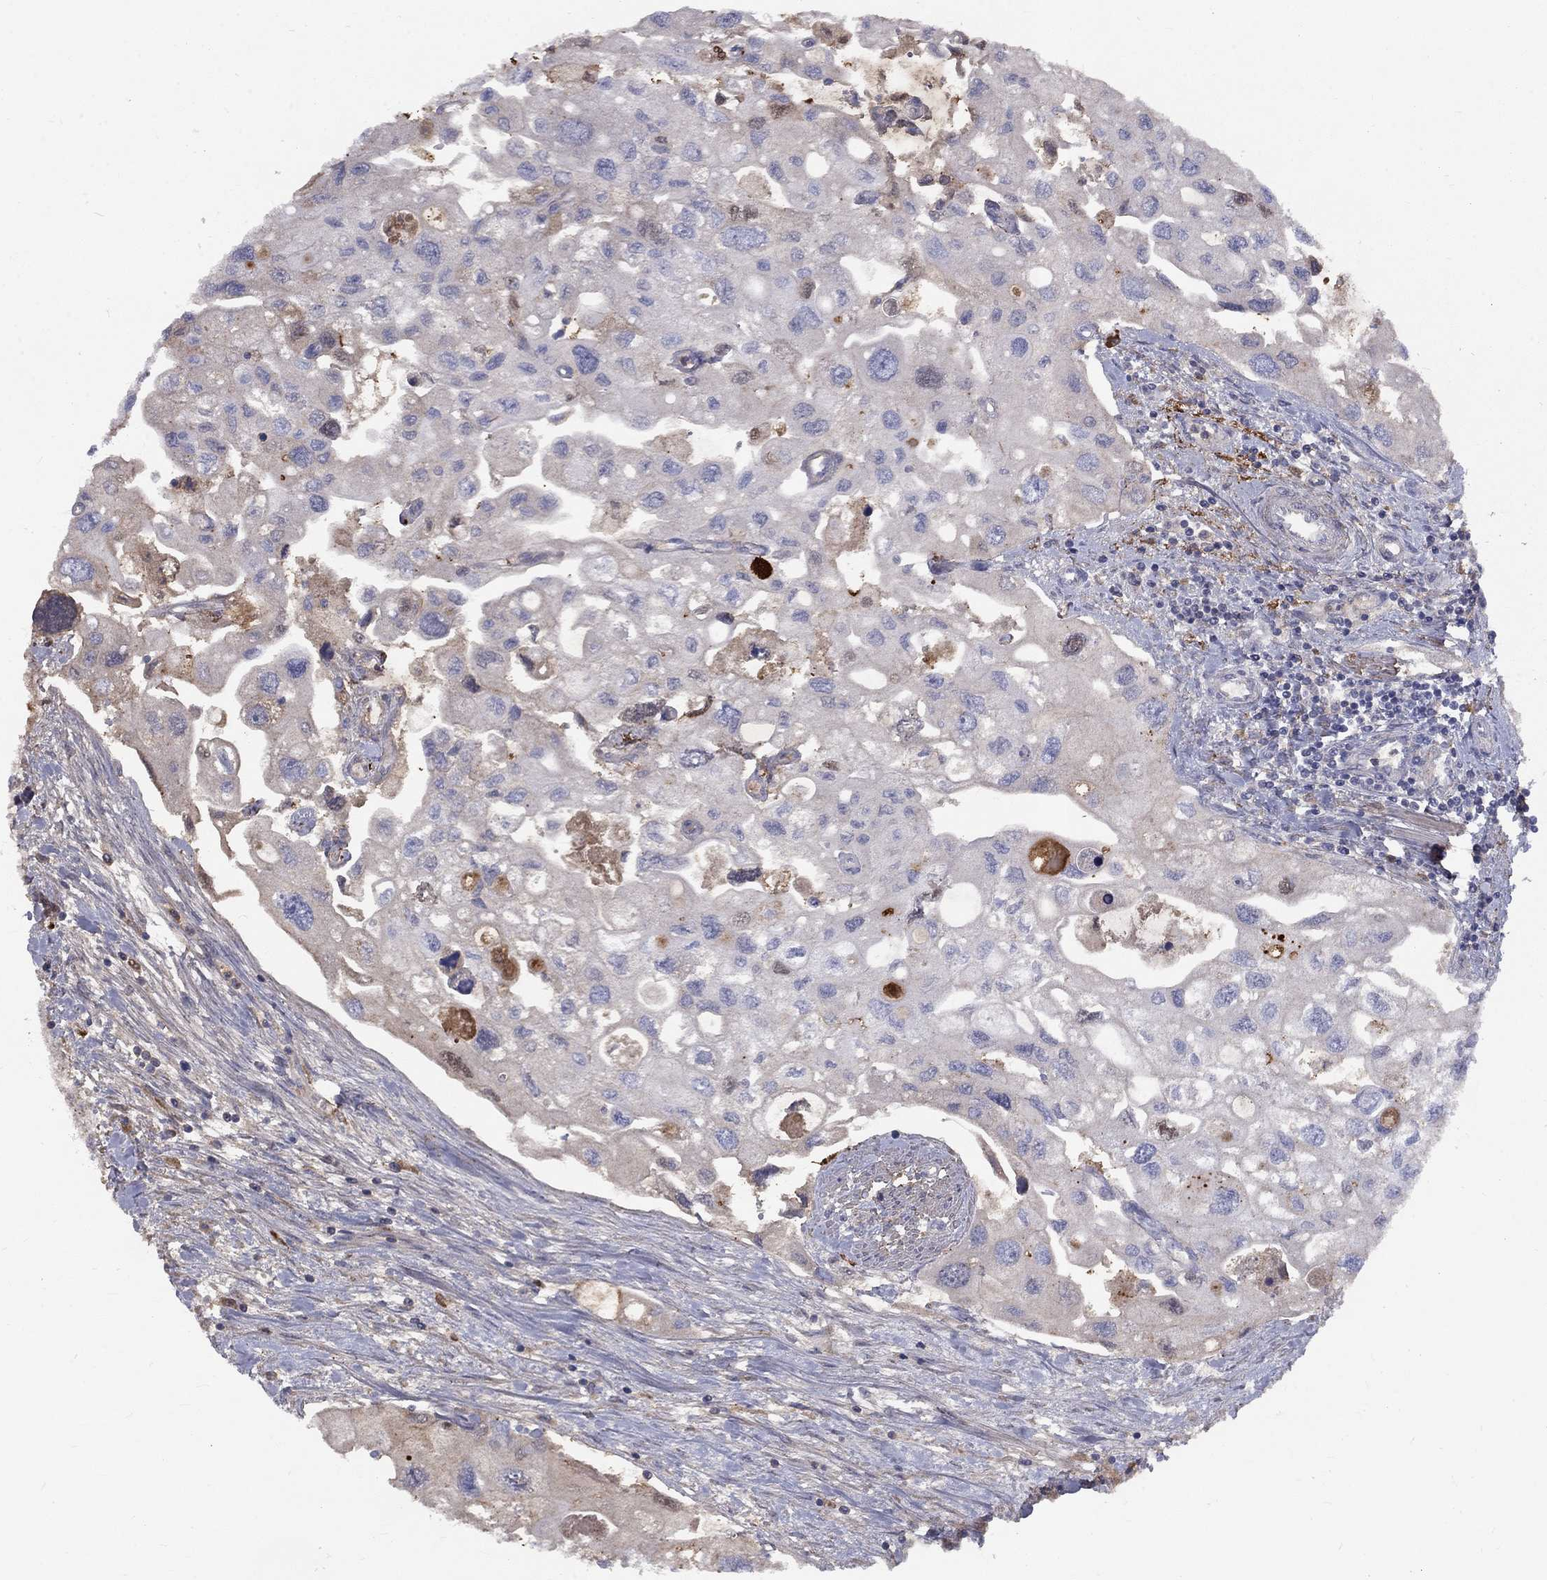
{"staining": {"intensity": "moderate", "quantity": "<25%", "location": "cytoplasmic/membranous"}, "tissue": "urothelial cancer", "cell_type": "Tumor cells", "image_type": "cancer", "snomed": [{"axis": "morphology", "description": "Urothelial carcinoma, High grade"}, {"axis": "topography", "description": "Urinary bladder"}], "caption": "Human high-grade urothelial carcinoma stained with a brown dye displays moderate cytoplasmic/membranous positive expression in about <25% of tumor cells.", "gene": "EPDR1", "patient": {"sex": "male", "age": 59}}